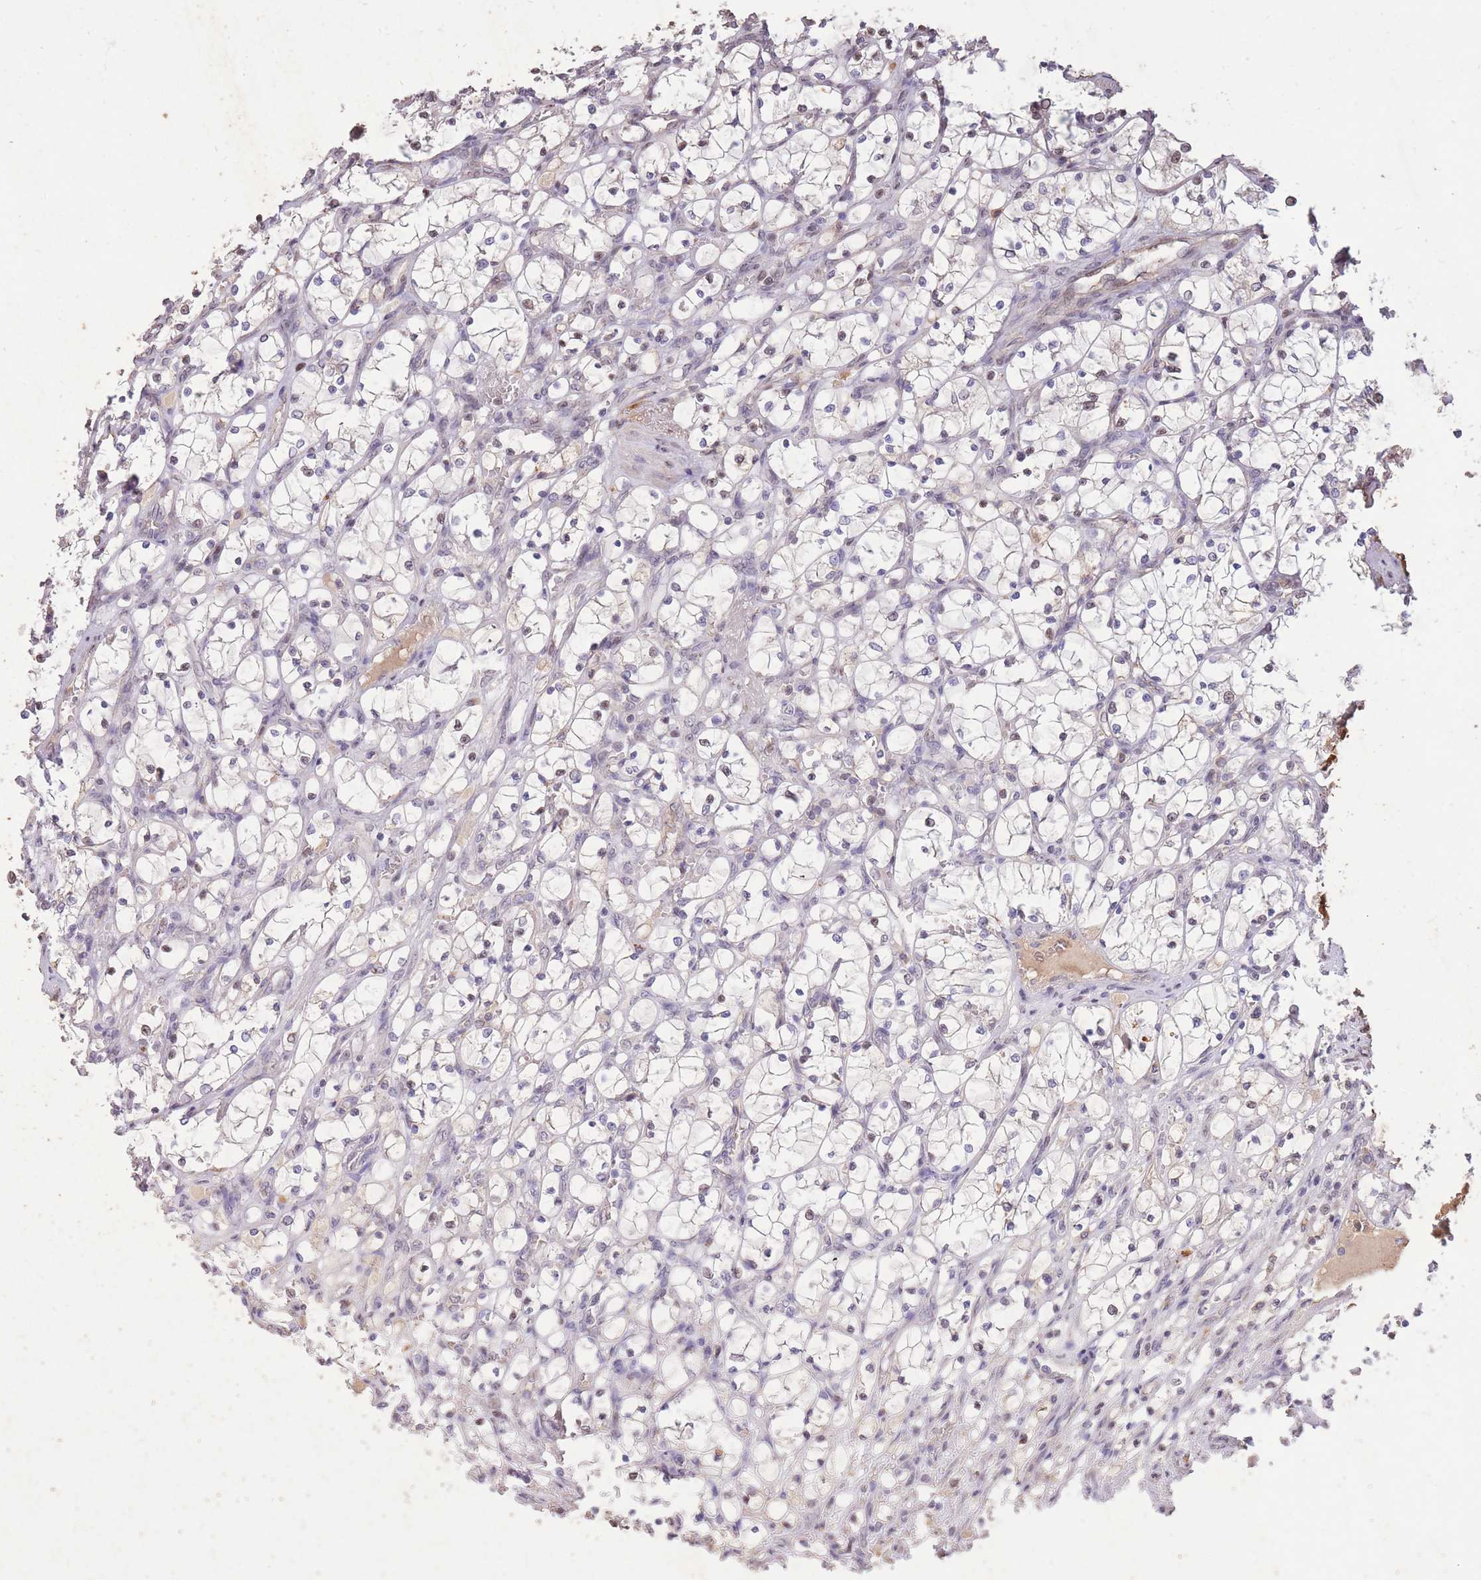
{"staining": {"intensity": "negative", "quantity": "none", "location": "none"}, "tissue": "renal cancer", "cell_type": "Tumor cells", "image_type": "cancer", "snomed": [{"axis": "morphology", "description": "Adenocarcinoma, NOS"}, {"axis": "topography", "description": "Kidney"}], "caption": "This is an immunohistochemistry (IHC) micrograph of human renal cancer. There is no staining in tumor cells.", "gene": "RGS14", "patient": {"sex": "female", "age": 69}}